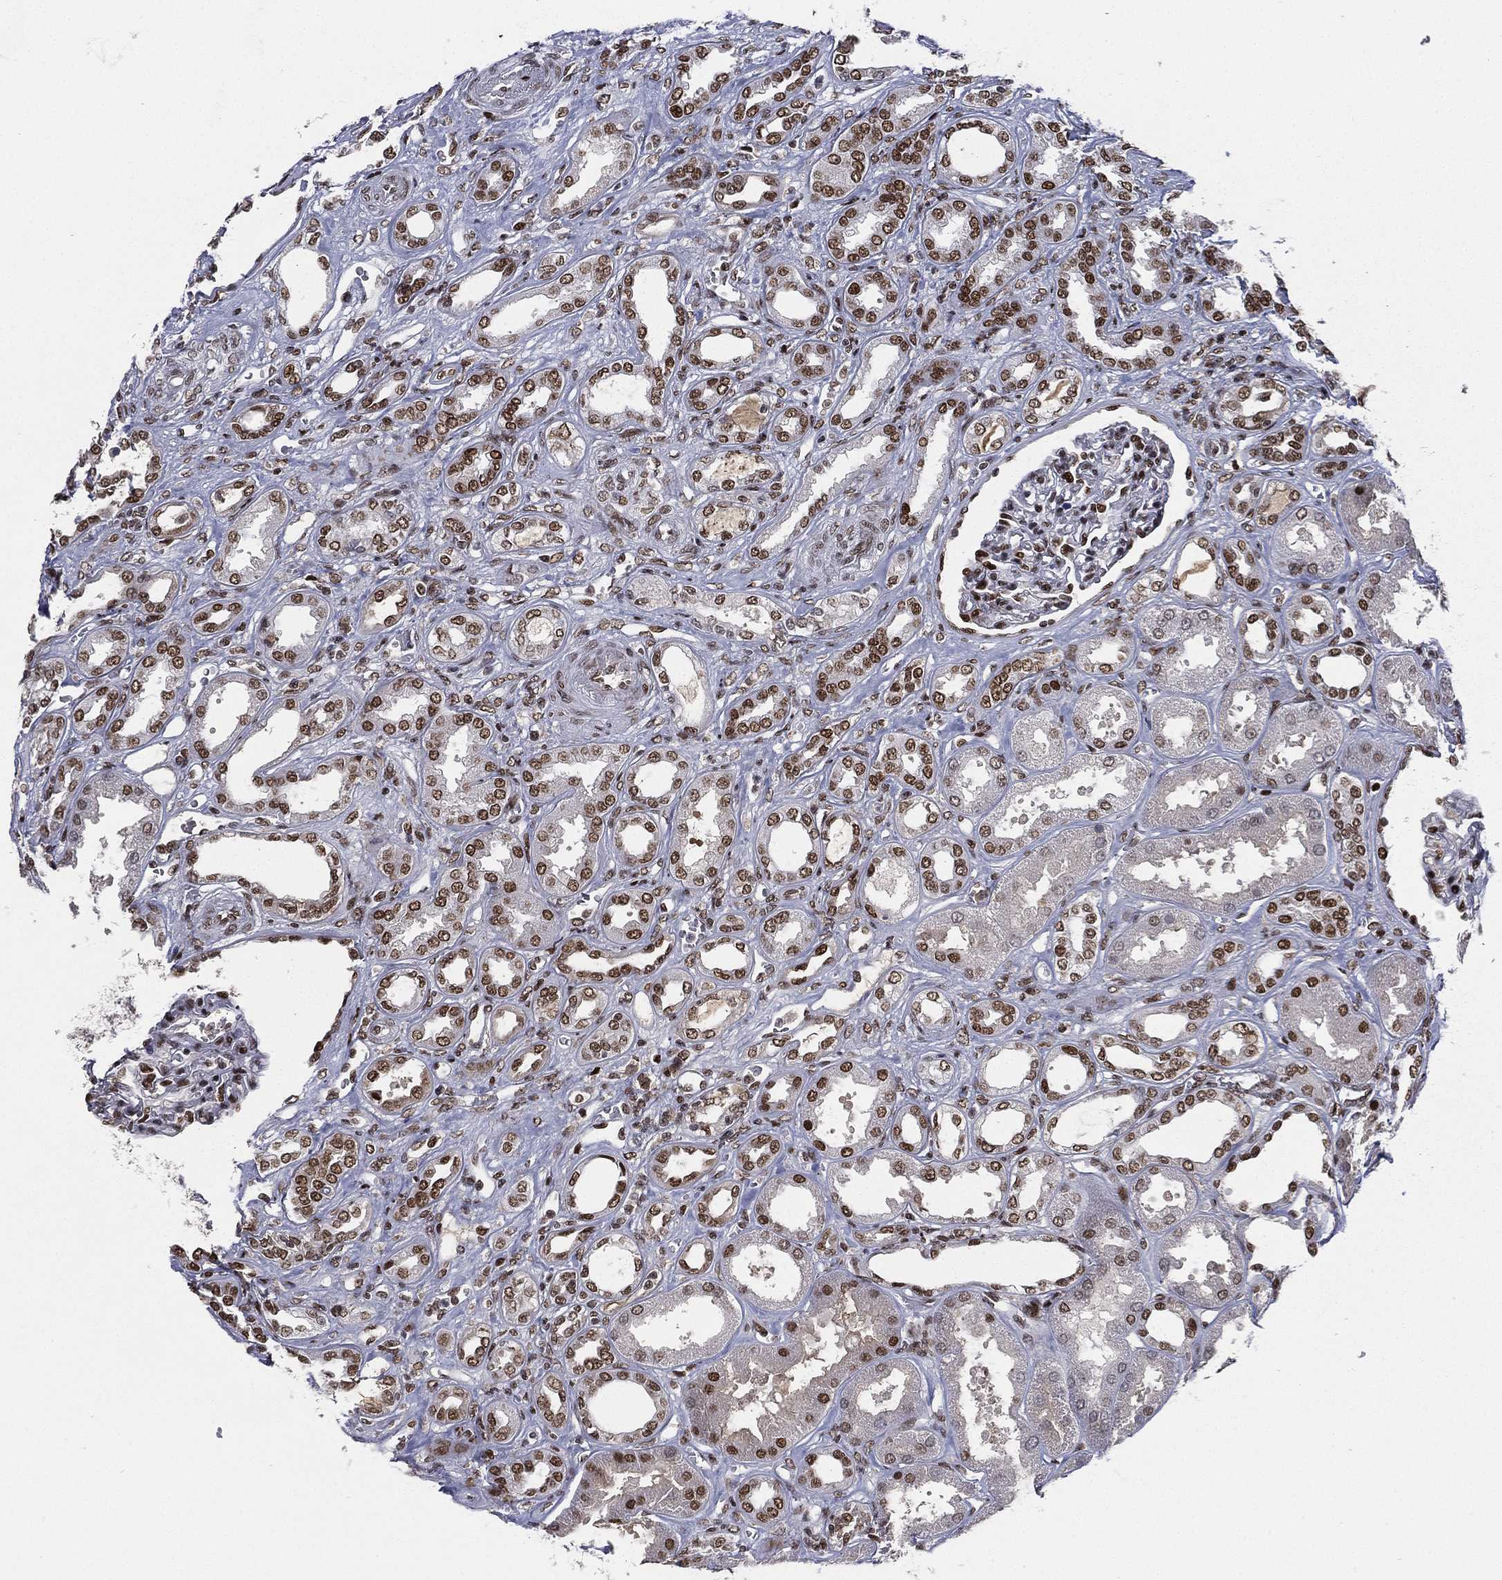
{"staining": {"intensity": "moderate", "quantity": ">75%", "location": "nuclear"}, "tissue": "renal cancer", "cell_type": "Tumor cells", "image_type": "cancer", "snomed": [{"axis": "morphology", "description": "Adenocarcinoma, NOS"}, {"axis": "topography", "description": "Kidney"}], "caption": "IHC staining of adenocarcinoma (renal), which shows medium levels of moderate nuclear expression in approximately >75% of tumor cells indicating moderate nuclear protein staining. The staining was performed using DAB (brown) for protein detection and nuclei were counterstained in hematoxylin (blue).", "gene": "RTF1", "patient": {"sex": "male", "age": 63}}